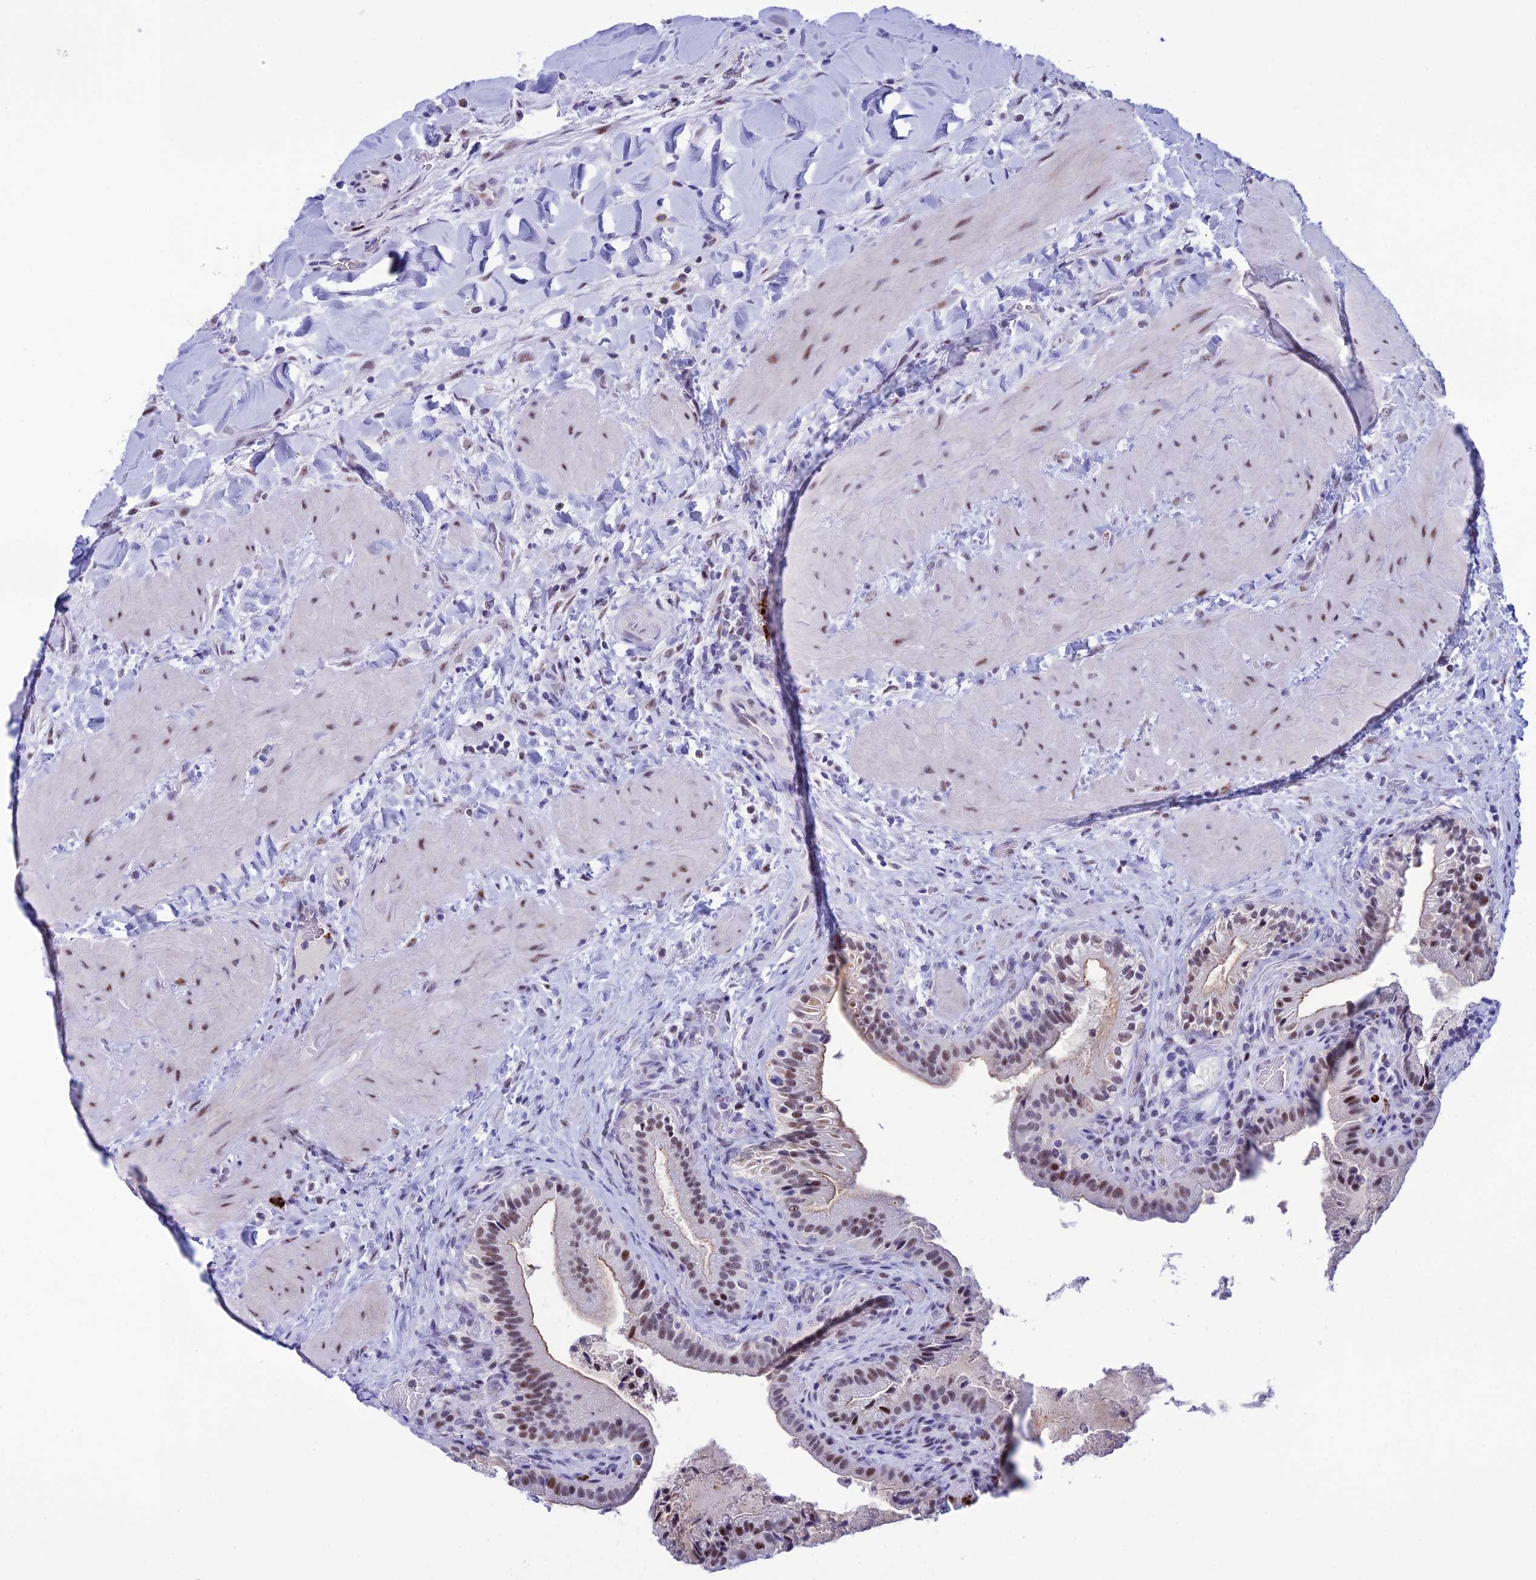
{"staining": {"intensity": "moderate", "quantity": "<25%", "location": "cytoplasmic/membranous,nuclear"}, "tissue": "gallbladder", "cell_type": "Glandular cells", "image_type": "normal", "snomed": [{"axis": "morphology", "description": "Normal tissue, NOS"}, {"axis": "topography", "description": "Gallbladder"}], "caption": "DAB (3,3'-diaminobenzidine) immunohistochemical staining of benign gallbladder demonstrates moderate cytoplasmic/membranous,nuclear protein staining in about <25% of glandular cells.", "gene": "MFSD2B", "patient": {"sex": "male", "age": 24}}